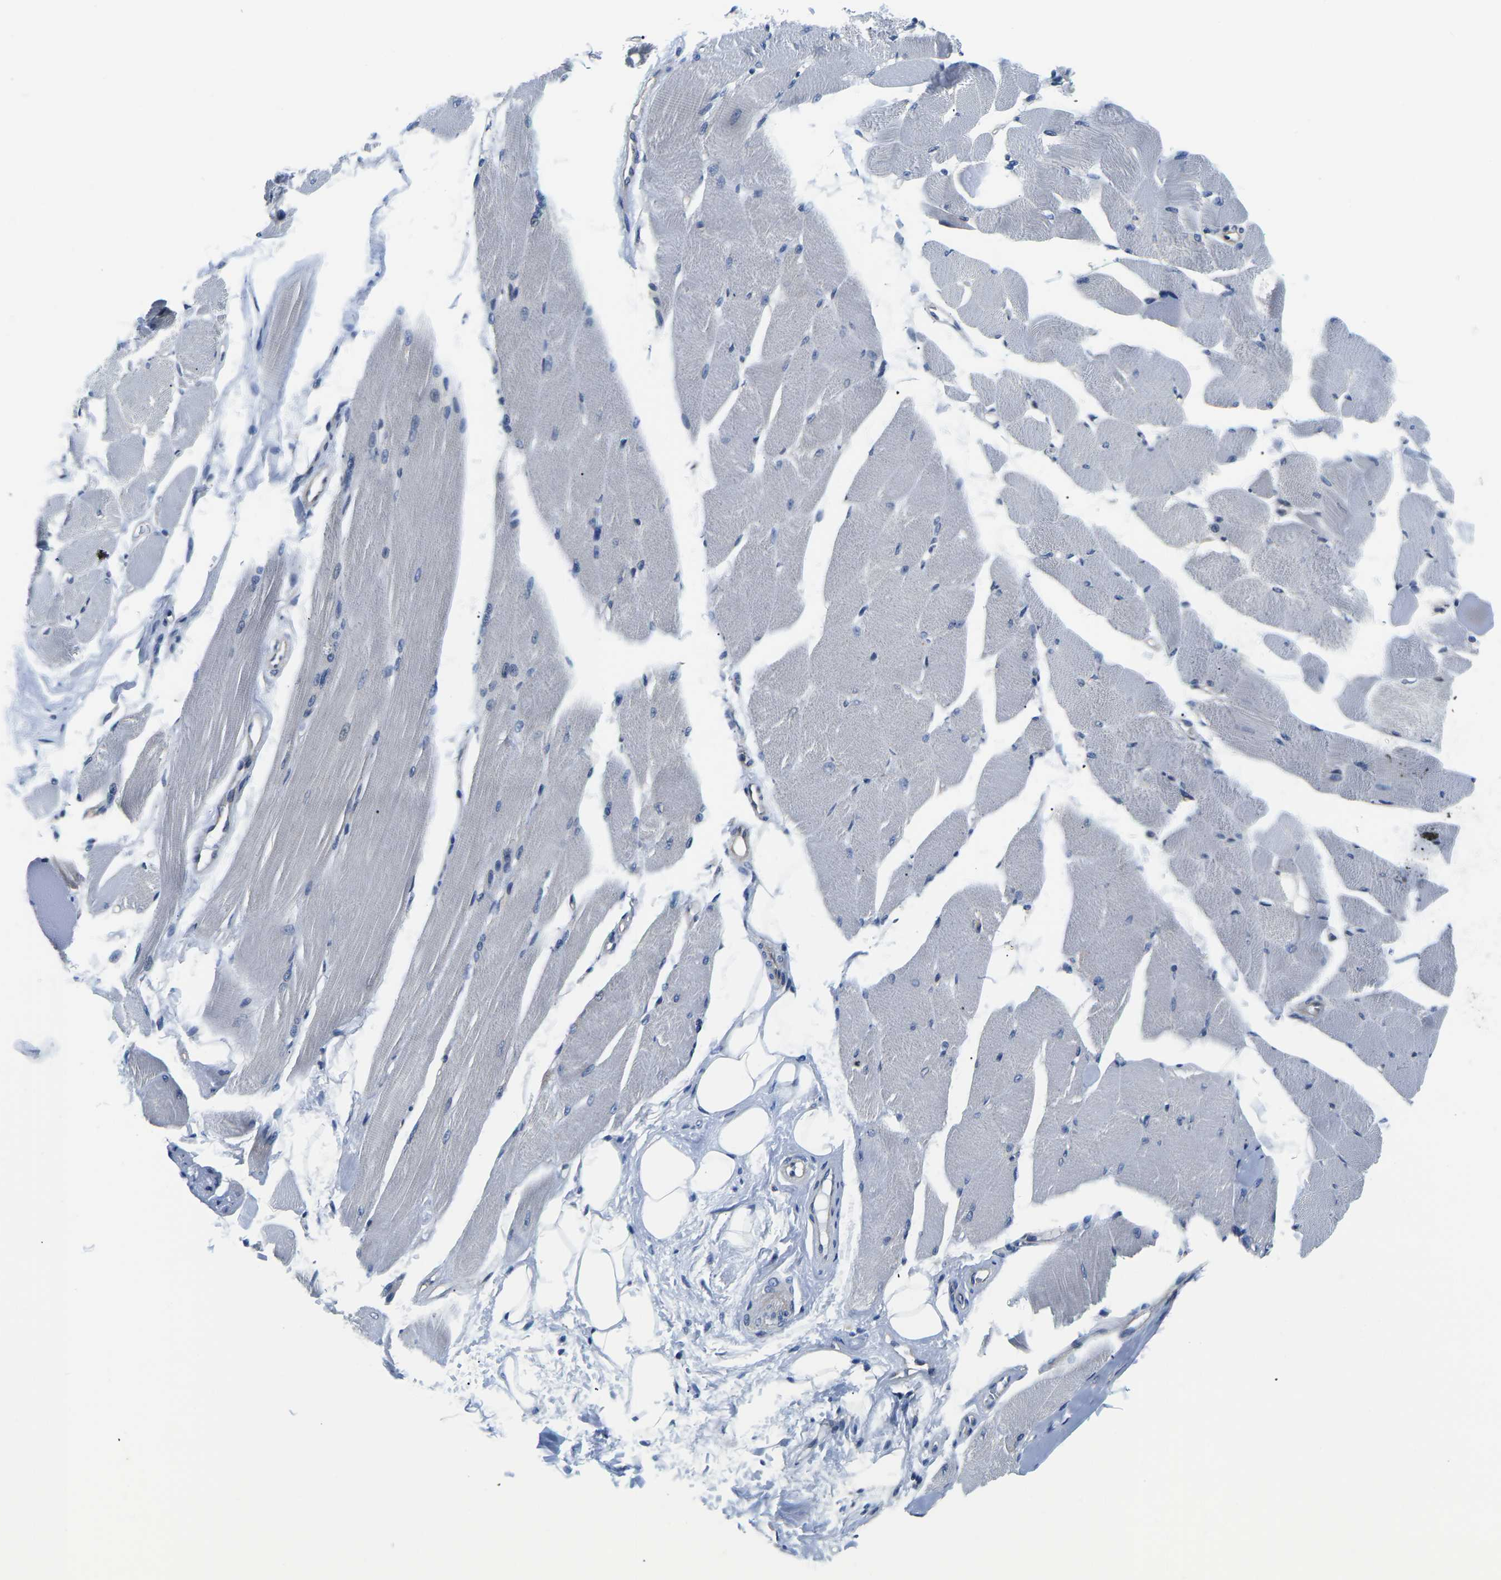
{"staining": {"intensity": "negative", "quantity": "none", "location": "none"}, "tissue": "skeletal muscle", "cell_type": "Myocytes", "image_type": "normal", "snomed": [{"axis": "morphology", "description": "Normal tissue, NOS"}, {"axis": "topography", "description": "Skeletal muscle"}, {"axis": "topography", "description": "Peripheral nerve tissue"}], "caption": "Myocytes are negative for brown protein staining in unremarkable skeletal muscle. The staining is performed using DAB (3,3'-diaminobenzidine) brown chromogen with nuclei counter-stained in using hematoxylin.", "gene": "GSK3B", "patient": {"sex": "female", "age": 84}}